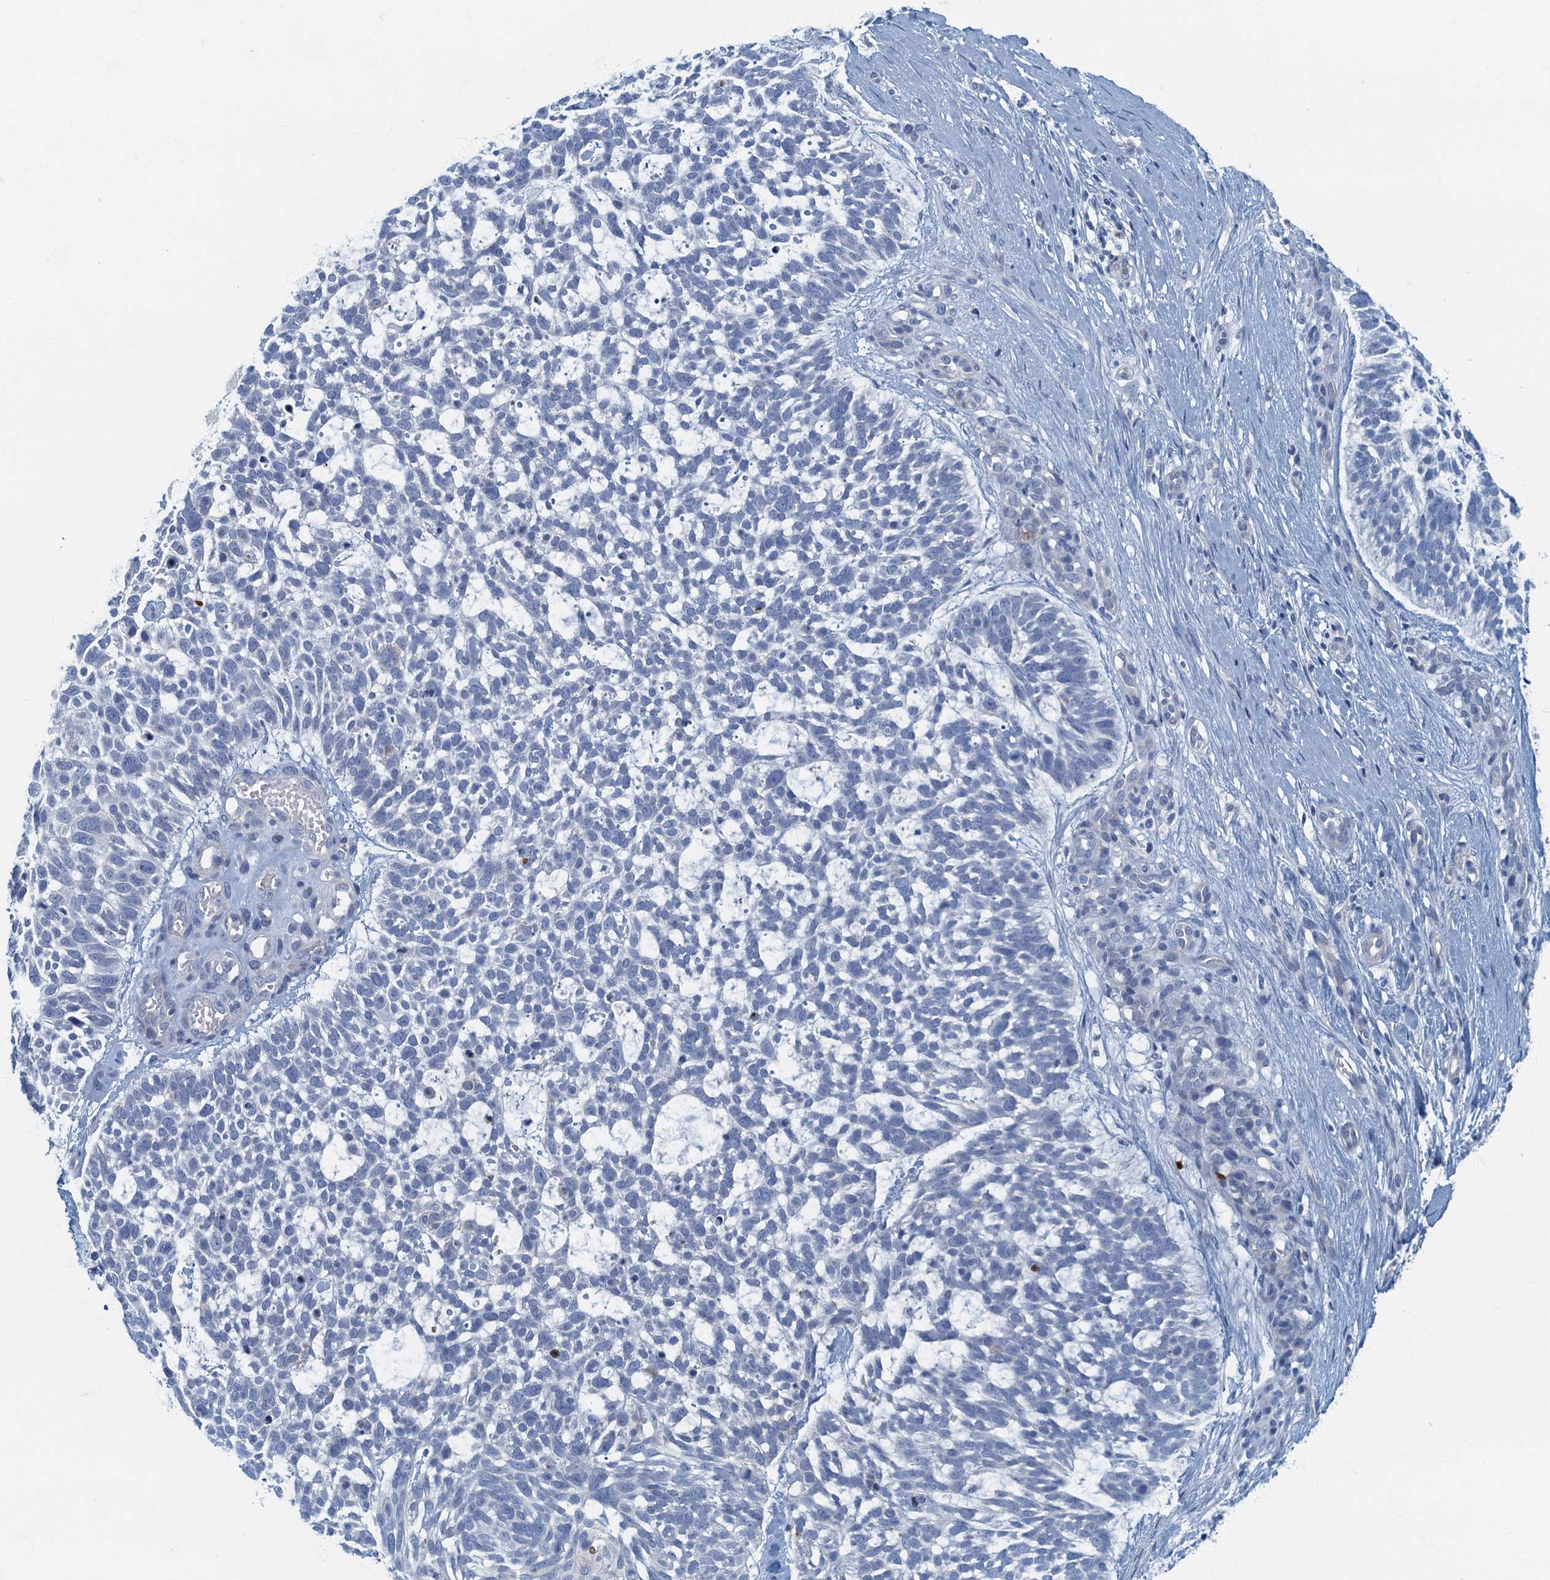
{"staining": {"intensity": "negative", "quantity": "none", "location": "none"}, "tissue": "skin cancer", "cell_type": "Tumor cells", "image_type": "cancer", "snomed": [{"axis": "morphology", "description": "Basal cell carcinoma"}, {"axis": "topography", "description": "Skin"}], "caption": "Protein analysis of skin cancer (basal cell carcinoma) reveals no significant positivity in tumor cells. (DAB (3,3'-diaminobenzidine) immunohistochemistry visualized using brightfield microscopy, high magnification).", "gene": "ANKDD1A", "patient": {"sex": "male", "age": 88}}